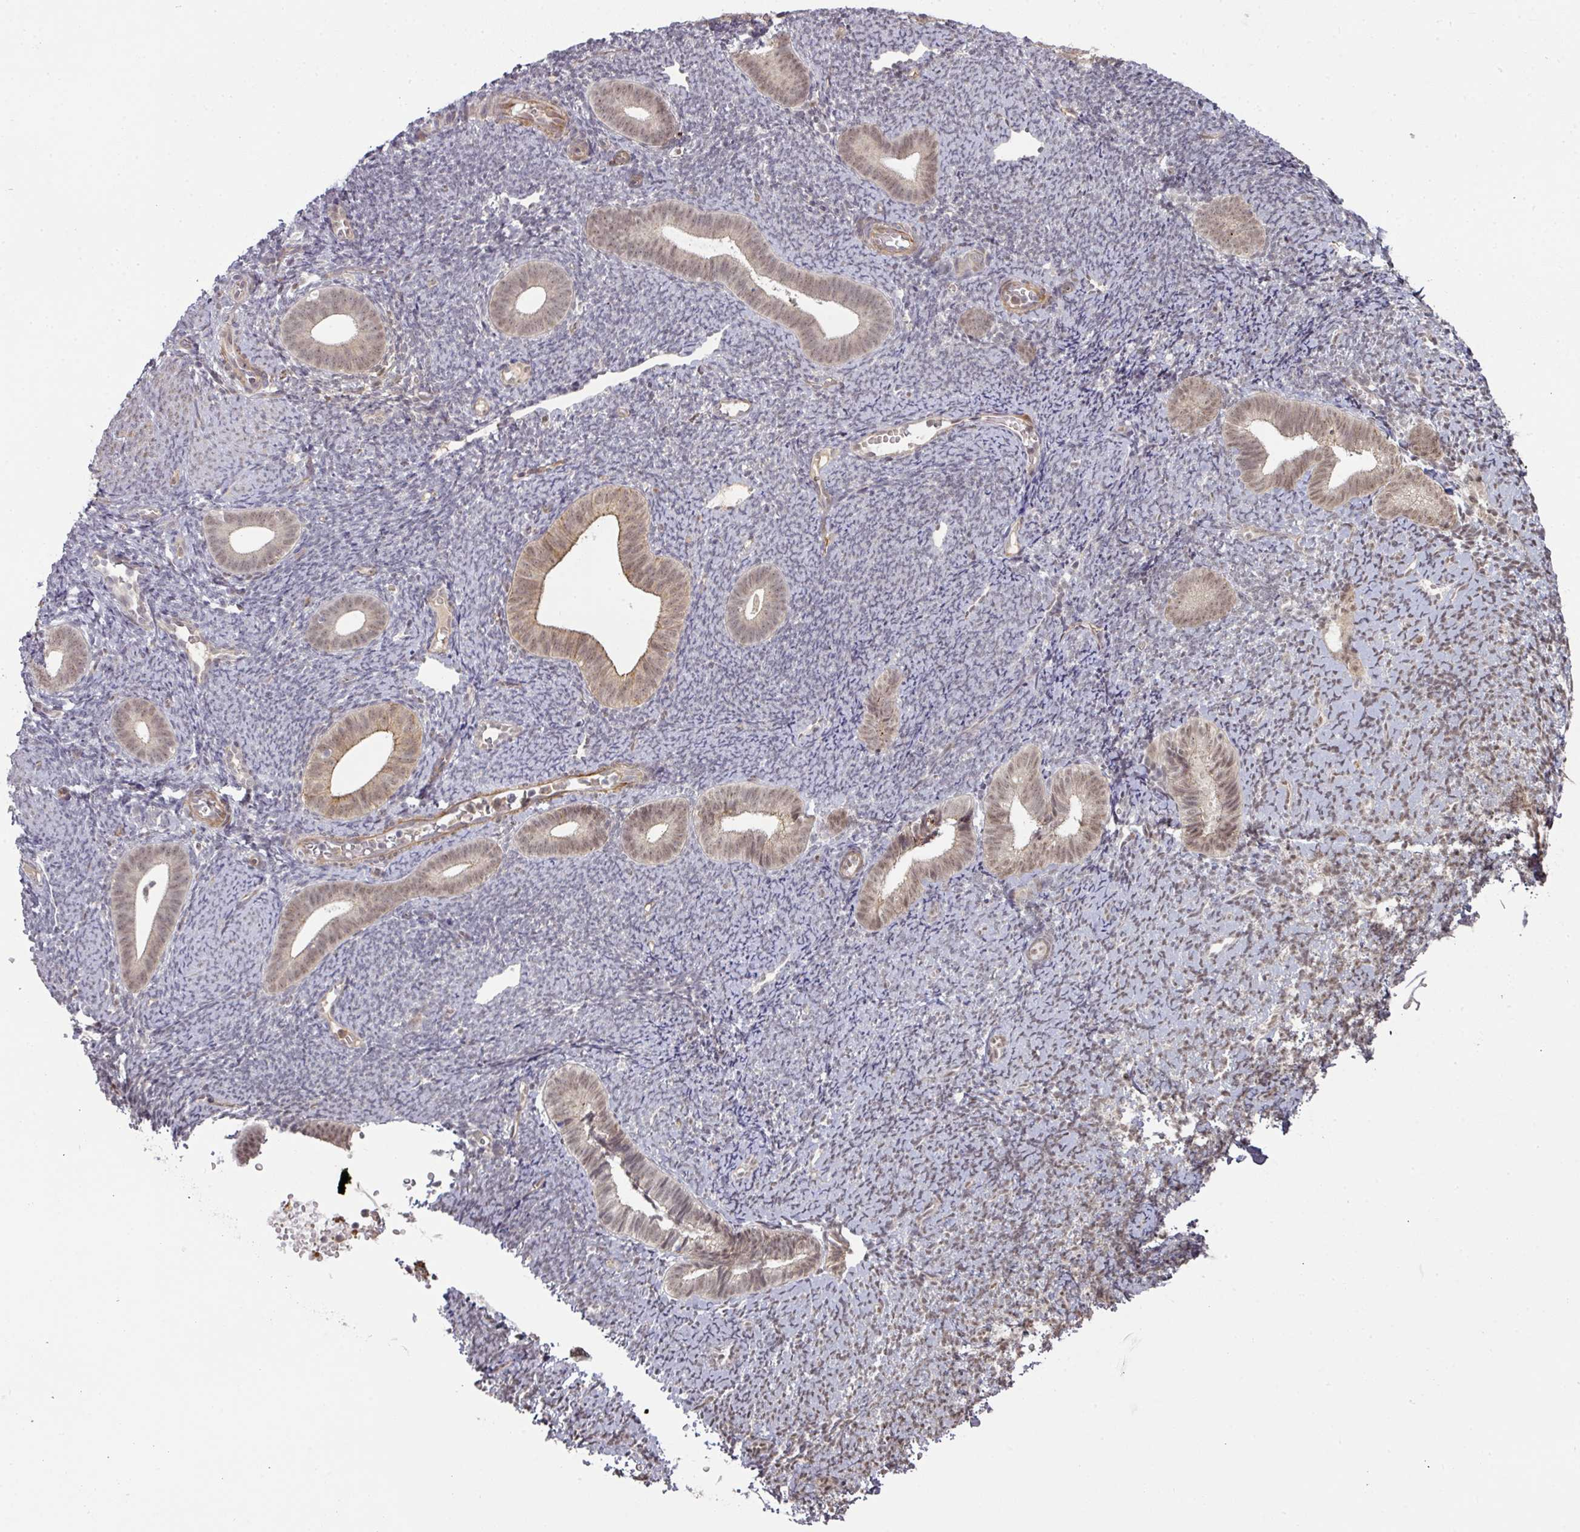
{"staining": {"intensity": "negative", "quantity": "none", "location": "none"}, "tissue": "endometrium", "cell_type": "Cells in endometrial stroma", "image_type": "normal", "snomed": [{"axis": "morphology", "description": "Normal tissue, NOS"}, {"axis": "topography", "description": "Endometrium"}], "caption": "Immunohistochemistry (IHC) photomicrograph of benign endometrium: human endometrium stained with DAB displays no significant protein positivity in cells in endometrial stroma. (Immunohistochemistry, brightfield microscopy, high magnification).", "gene": "GTF2H3", "patient": {"sex": "female", "age": 39}}